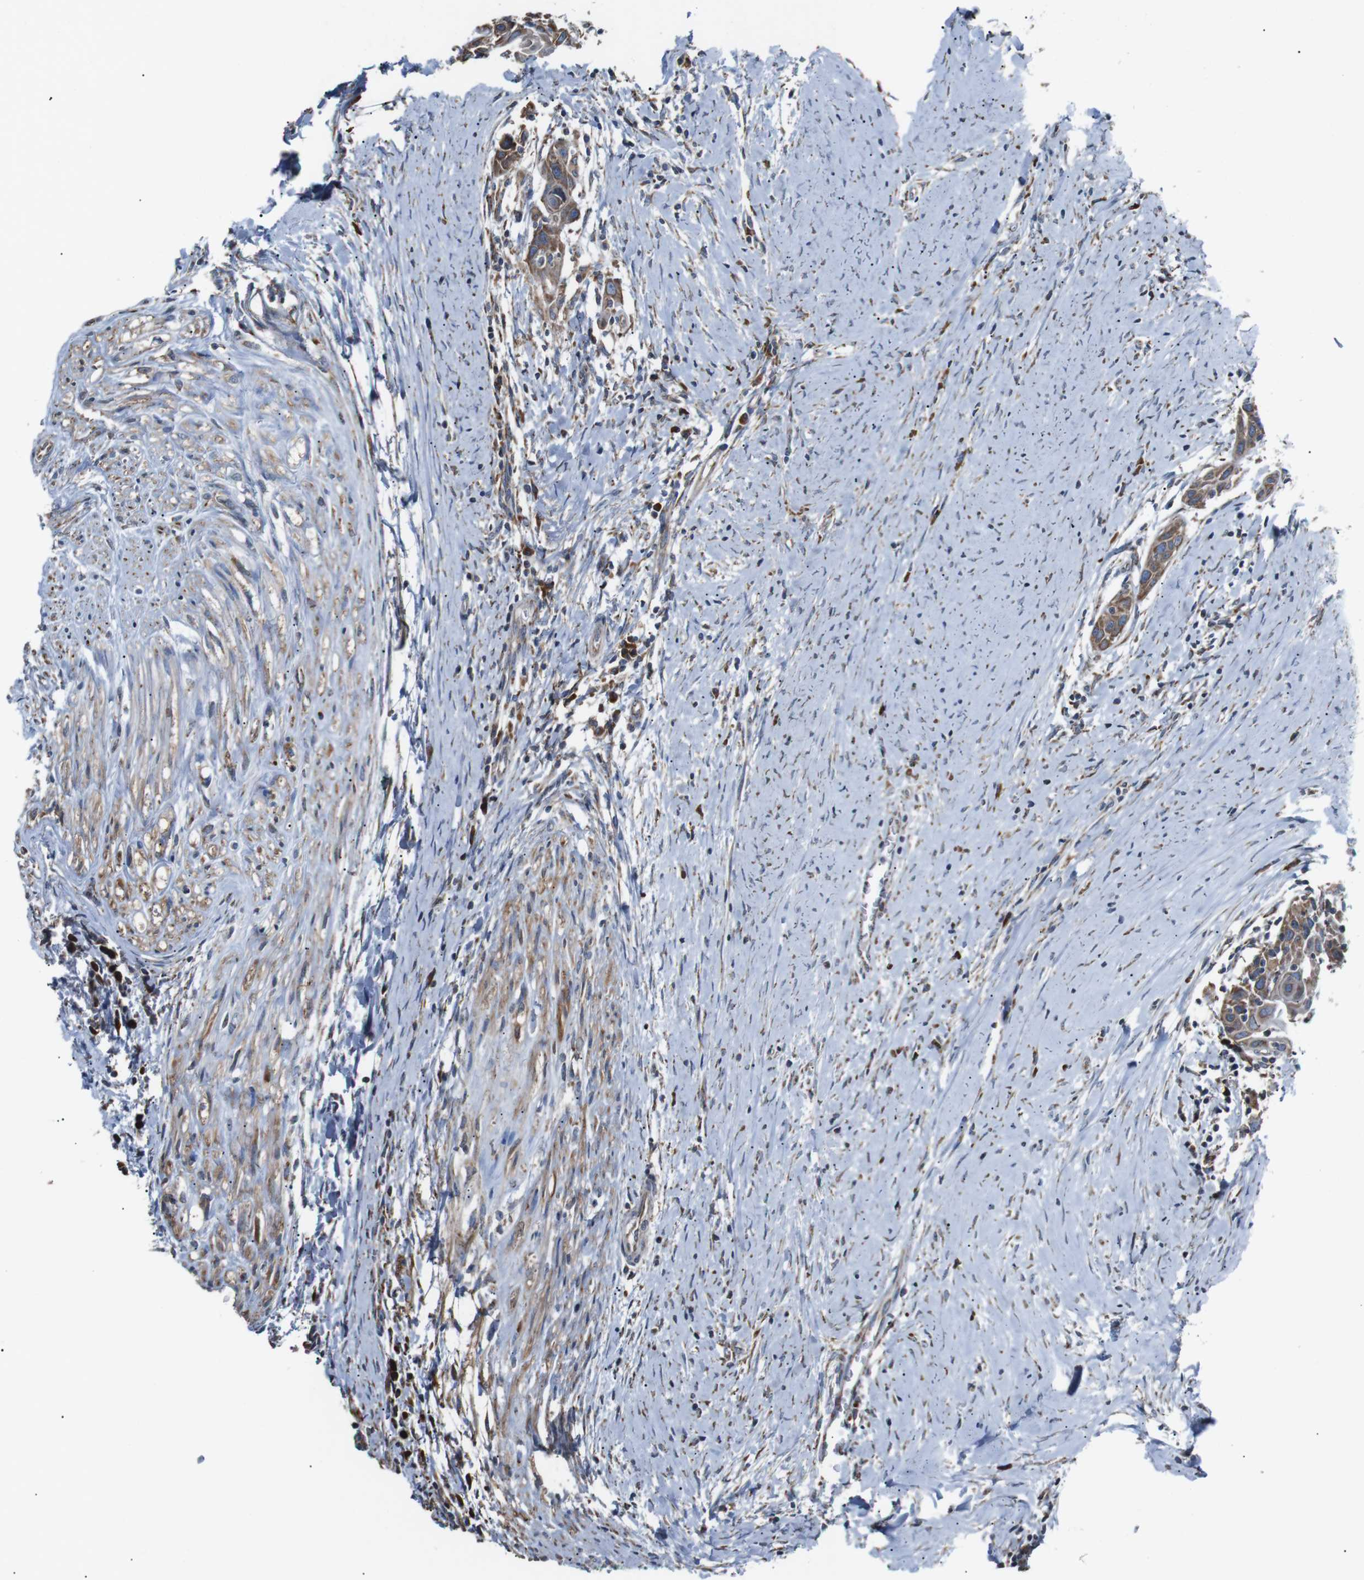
{"staining": {"intensity": "moderate", "quantity": ">75%", "location": "cytoplasmic/membranous"}, "tissue": "head and neck cancer", "cell_type": "Tumor cells", "image_type": "cancer", "snomed": [{"axis": "morphology", "description": "Squamous cell carcinoma, NOS"}, {"axis": "topography", "description": "Oral tissue"}, {"axis": "topography", "description": "Head-Neck"}], "caption": "DAB (3,3'-diaminobenzidine) immunohistochemical staining of head and neck cancer (squamous cell carcinoma) reveals moderate cytoplasmic/membranous protein expression in approximately >75% of tumor cells.", "gene": "CISD2", "patient": {"sex": "female", "age": 50}}